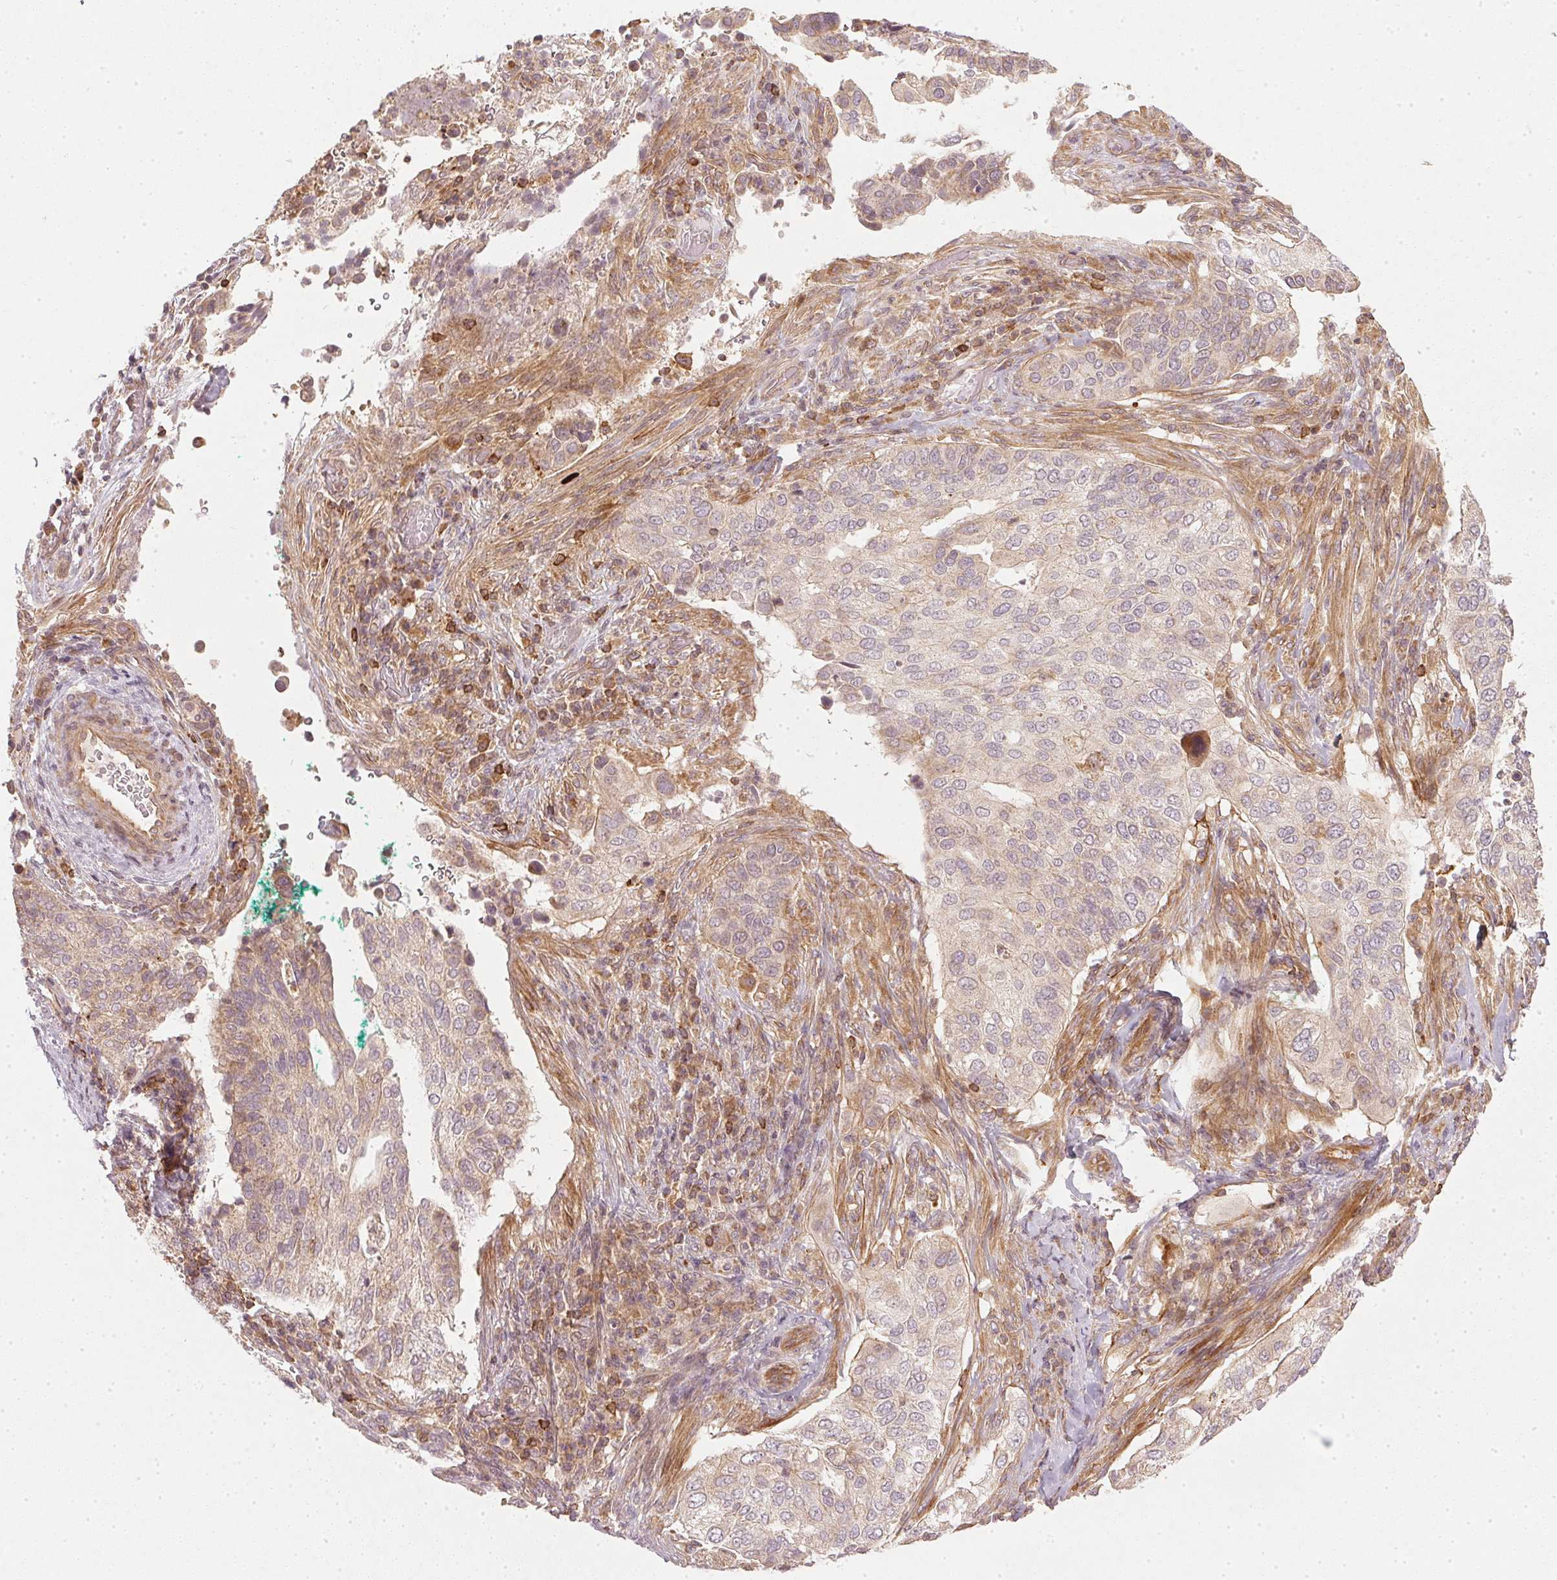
{"staining": {"intensity": "weak", "quantity": "<25%", "location": "cytoplasmic/membranous"}, "tissue": "cervical cancer", "cell_type": "Tumor cells", "image_type": "cancer", "snomed": [{"axis": "morphology", "description": "Squamous cell carcinoma, NOS"}, {"axis": "topography", "description": "Cervix"}], "caption": "High magnification brightfield microscopy of squamous cell carcinoma (cervical) stained with DAB (3,3'-diaminobenzidine) (brown) and counterstained with hematoxylin (blue): tumor cells show no significant positivity.", "gene": "NADK2", "patient": {"sex": "female", "age": 38}}